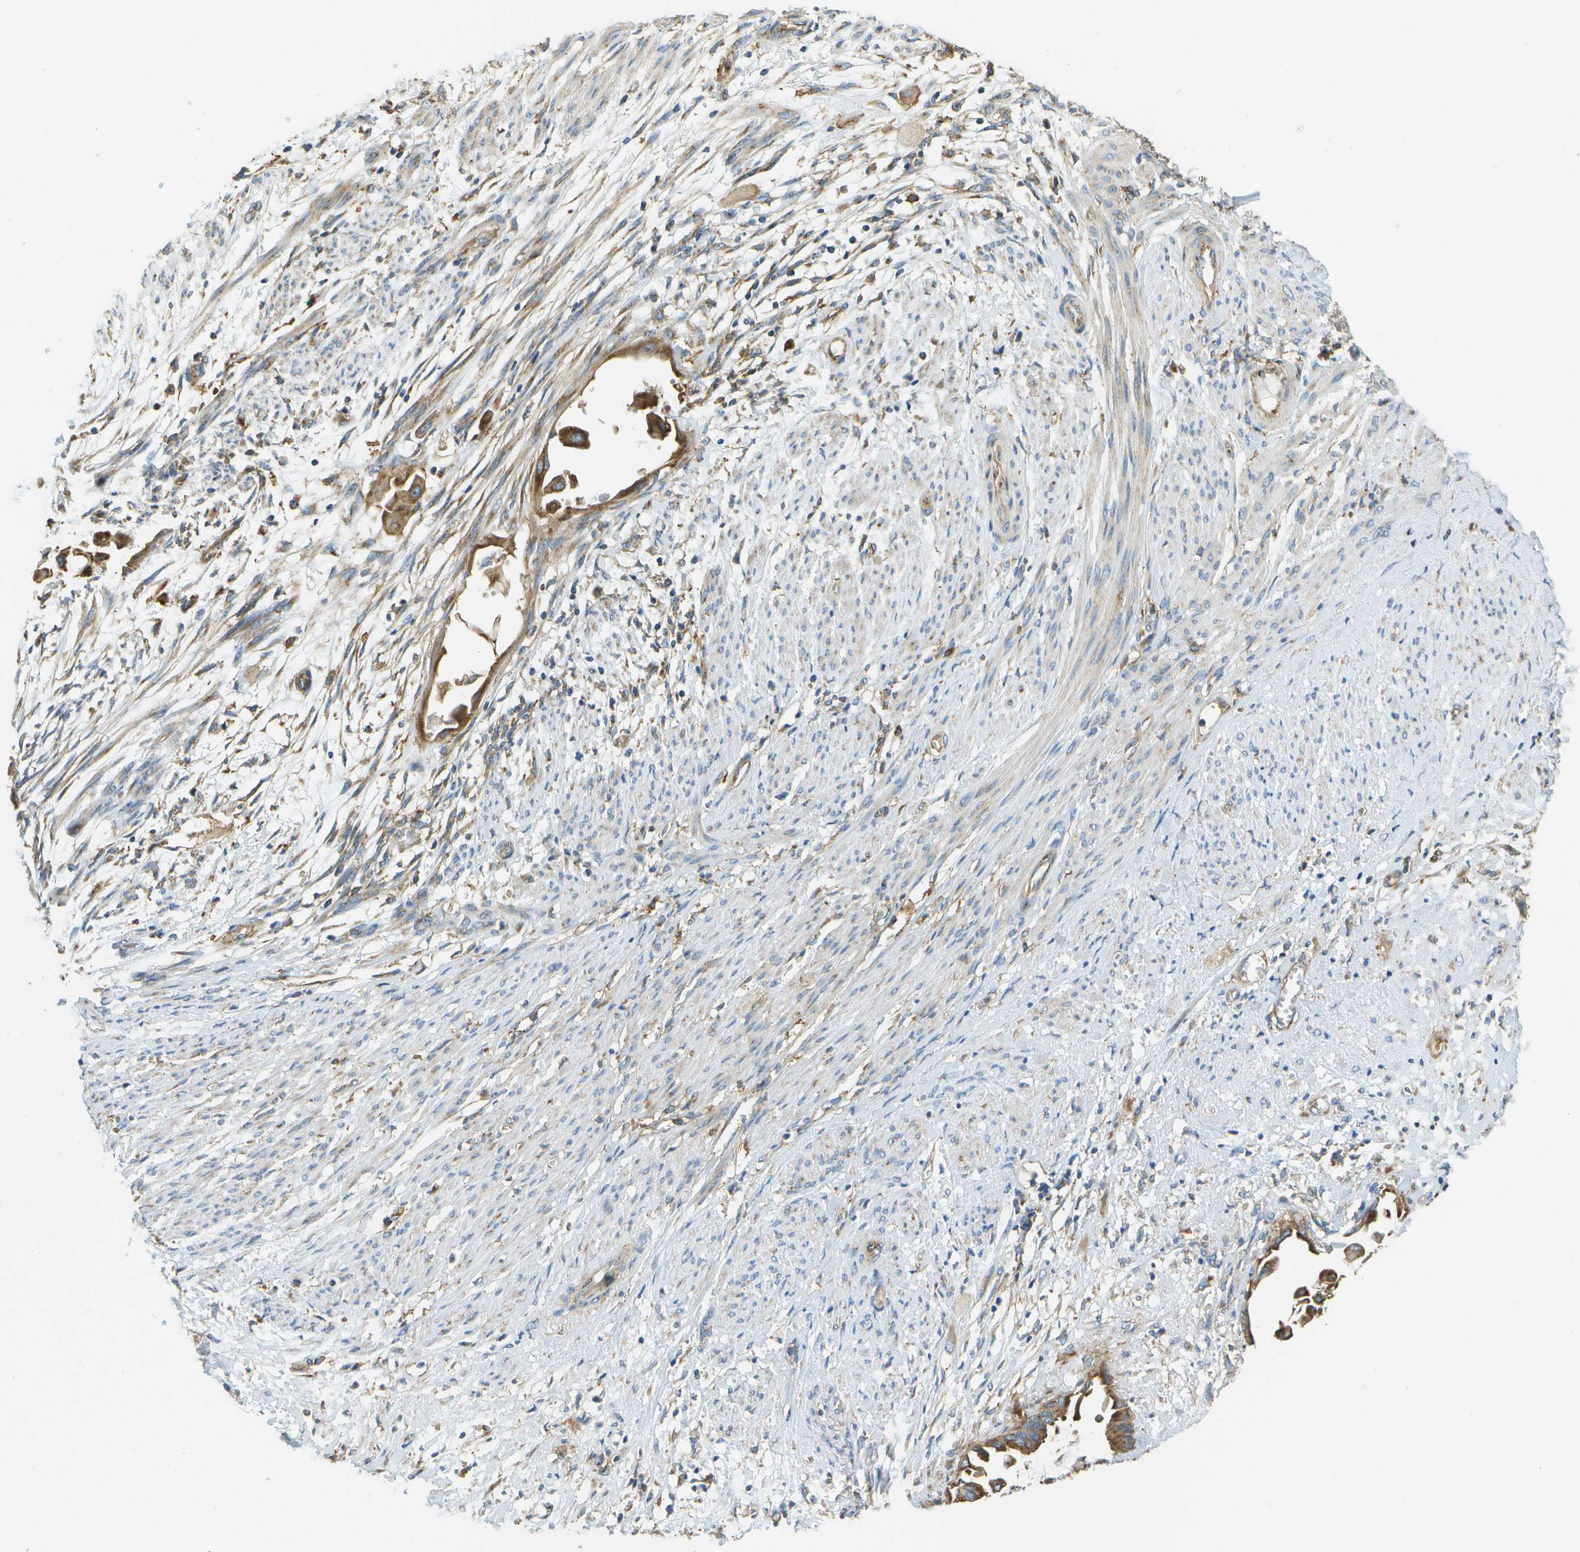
{"staining": {"intensity": "strong", "quantity": ">75%", "location": "cytoplasmic/membranous"}, "tissue": "cervical cancer", "cell_type": "Tumor cells", "image_type": "cancer", "snomed": [{"axis": "morphology", "description": "Normal tissue, NOS"}, {"axis": "morphology", "description": "Adenocarcinoma, NOS"}, {"axis": "topography", "description": "Cervix"}, {"axis": "topography", "description": "Endometrium"}], "caption": "High-power microscopy captured an IHC micrograph of cervical cancer (adenocarcinoma), revealing strong cytoplasmic/membranous positivity in about >75% of tumor cells. Nuclei are stained in blue.", "gene": "CLTC", "patient": {"sex": "female", "age": 86}}